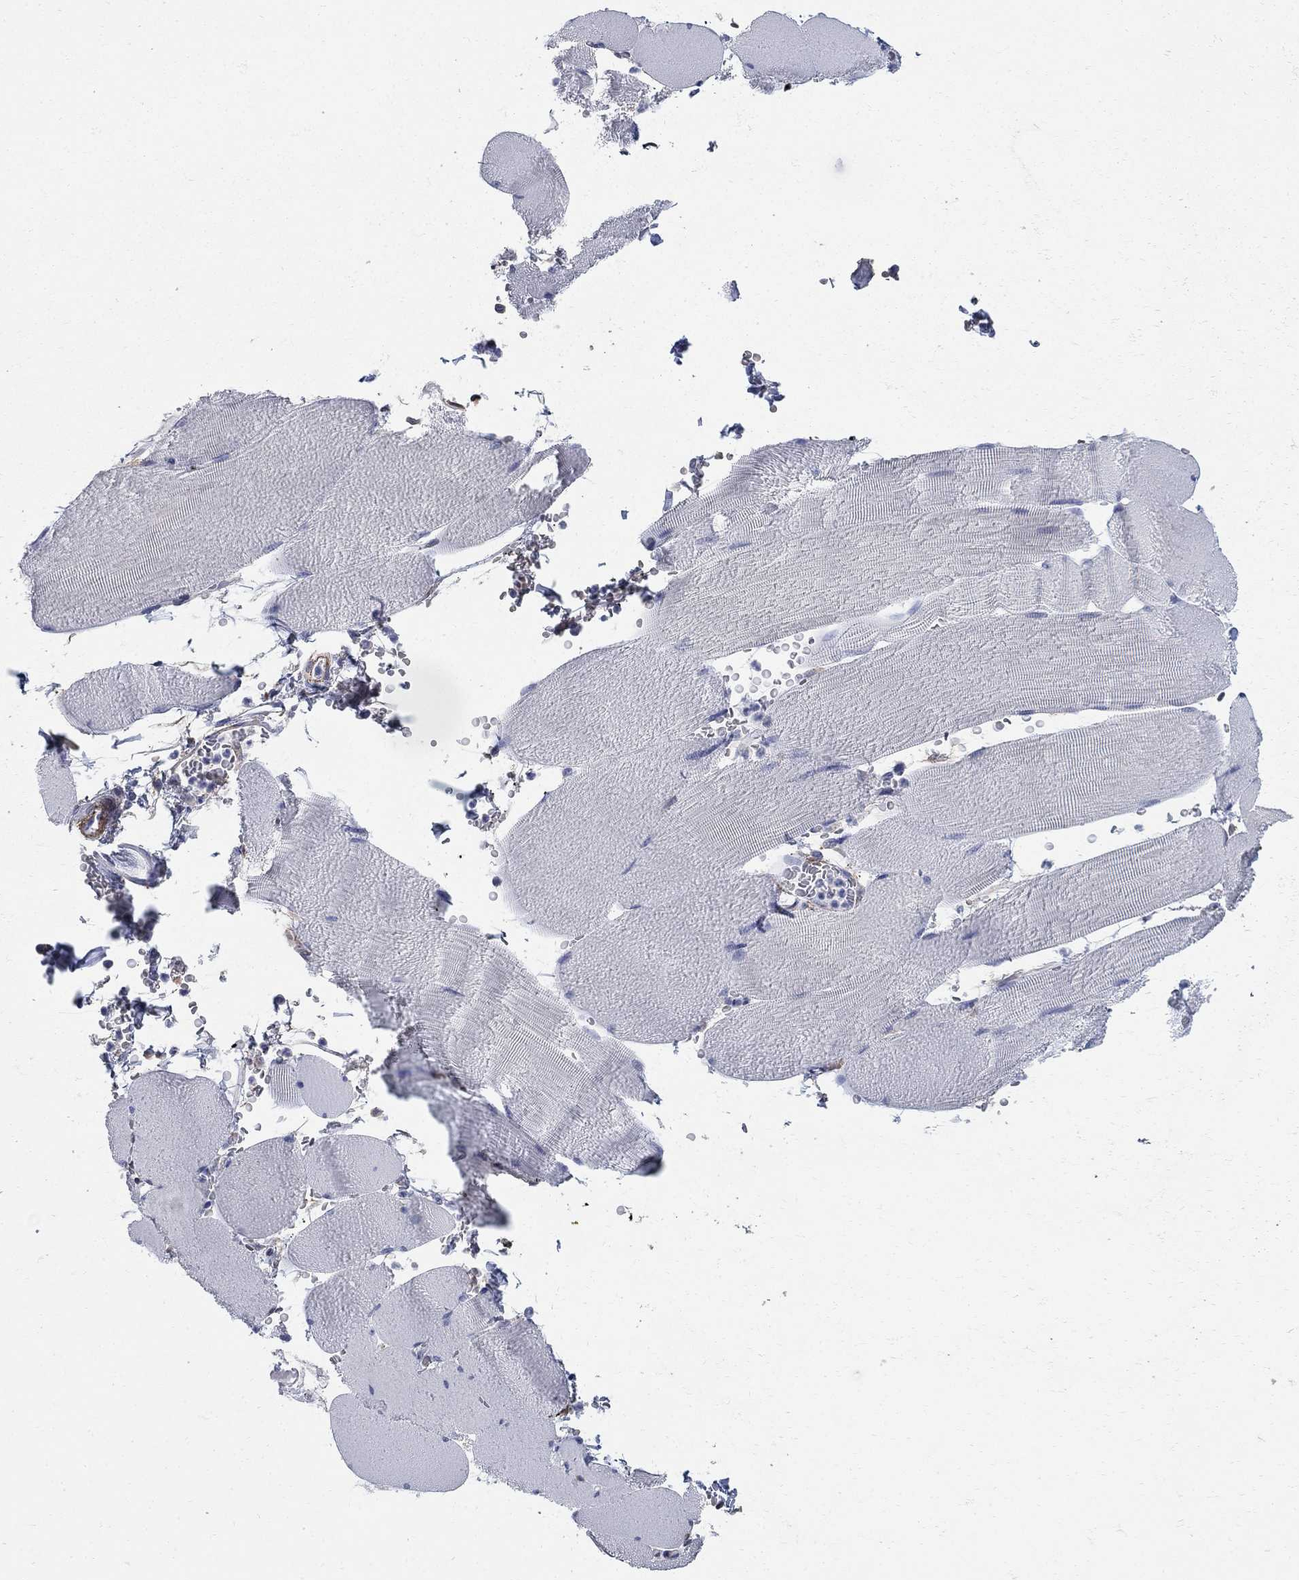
{"staining": {"intensity": "negative", "quantity": "none", "location": "none"}, "tissue": "skeletal muscle", "cell_type": "Myocytes", "image_type": "normal", "snomed": [{"axis": "morphology", "description": "Normal tissue, NOS"}, {"axis": "topography", "description": "Skeletal muscle"}], "caption": "Immunohistochemistry (IHC) micrograph of unremarkable skeletal muscle: human skeletal muscle stained with DAB demonstrates no significant protein staining in myocytes. (Brightfield microscopy of DAB immunohistochemistry at high magnification).", "gene": "SEPTIN8", "patient": {"sex": "male", "age": 56}}